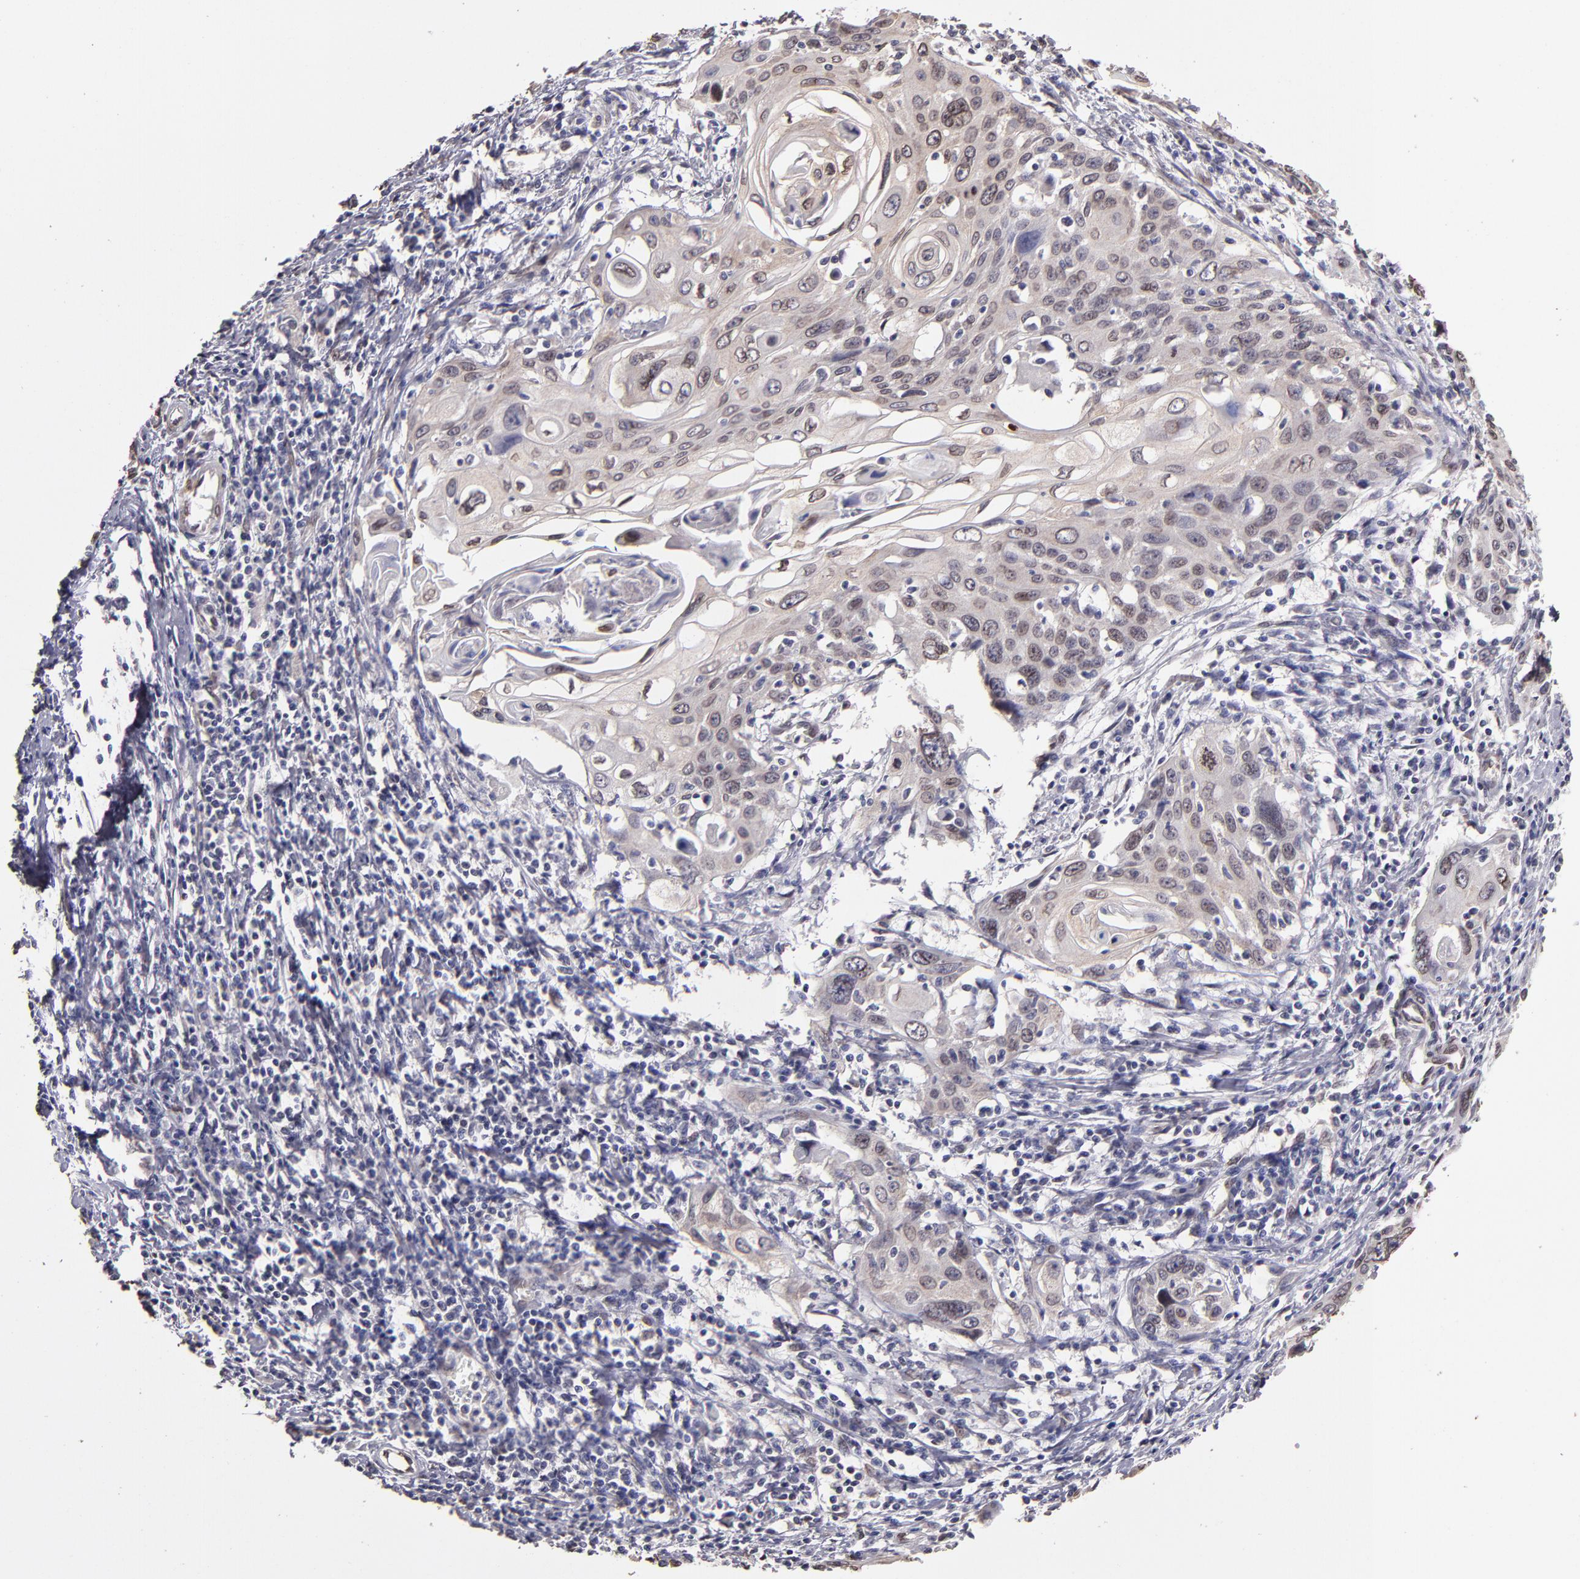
{"staining": {"intensity": "moderate", "quantity": ">75%", "location": "cytoplasmic/membranous,nuclear"}, "tissue": "cervical cancer", "cell_type": "Tumor cells", "image_type": "cancer", "snomed": [{"axis": "morphology", "description": "Squamous cell carcinoma, NOS"}, {"axis": "topography", "description": "Cervix"}], "caption": "Cervical squamous cell carcinoma stained for a protein (brown) demonstrates moderate cytoplasmic/membranous and nuclear positive expression in about >75% of tumor cells.", "gene": "PUM3", "patient": {"sex": "female", "age": 54}}